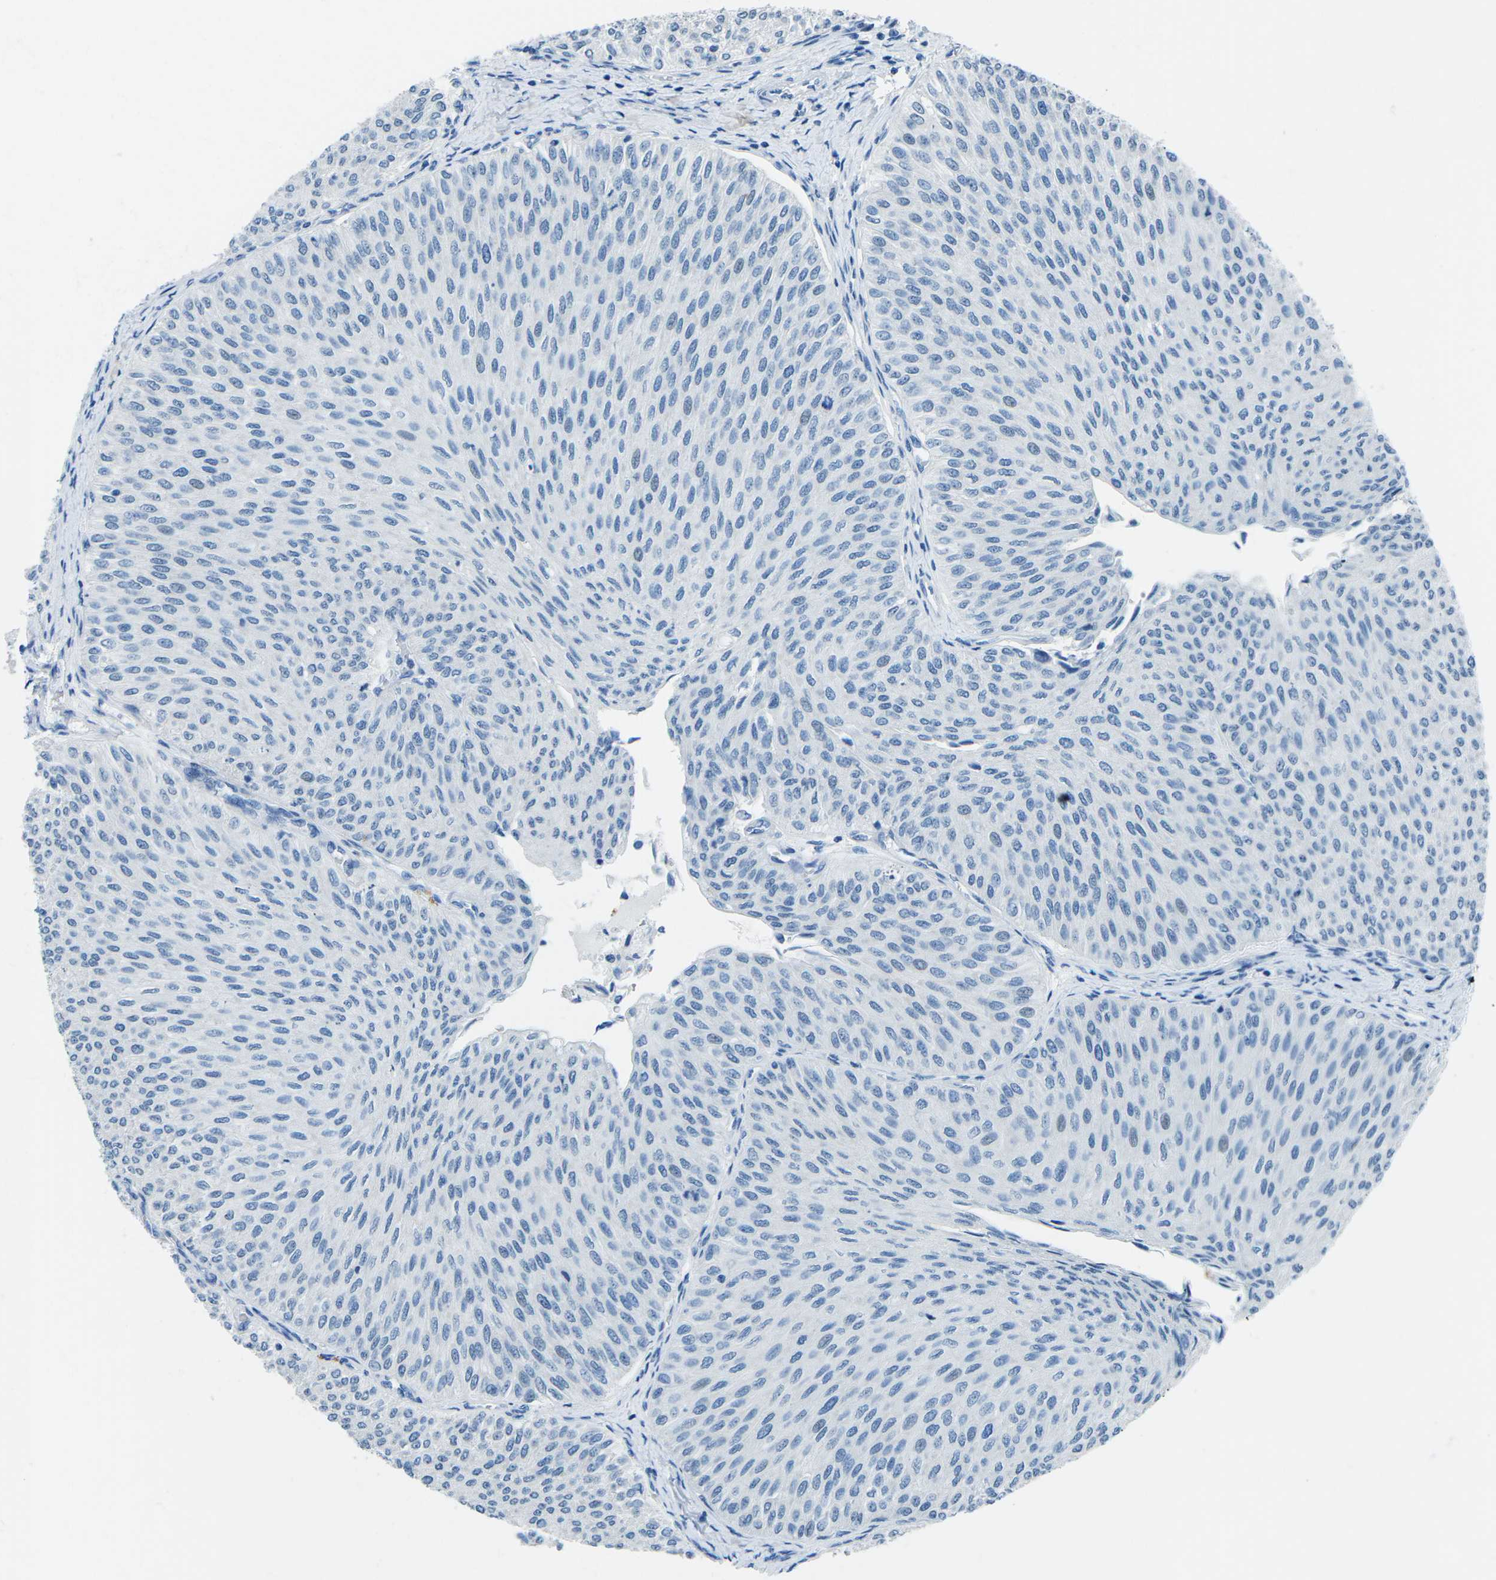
{"staining": {"intensity": "negative", "quantity": "none", "location": "none"}, "tissue": "urothelial cancer", "cell_type": "Tumor cells", "image_type": "cancer", "snomed": [{"axis": "morphology", "description": "Urothelial carcinoma, Low grade"}, {"axis": "topography", "description": "Urinary bladder"}], "caption": "A micrograph of human urothelial cancer is negative for staining in tumor cells.", "gene": "MYH8", "patient": {"sex": "male", "age": 78}}